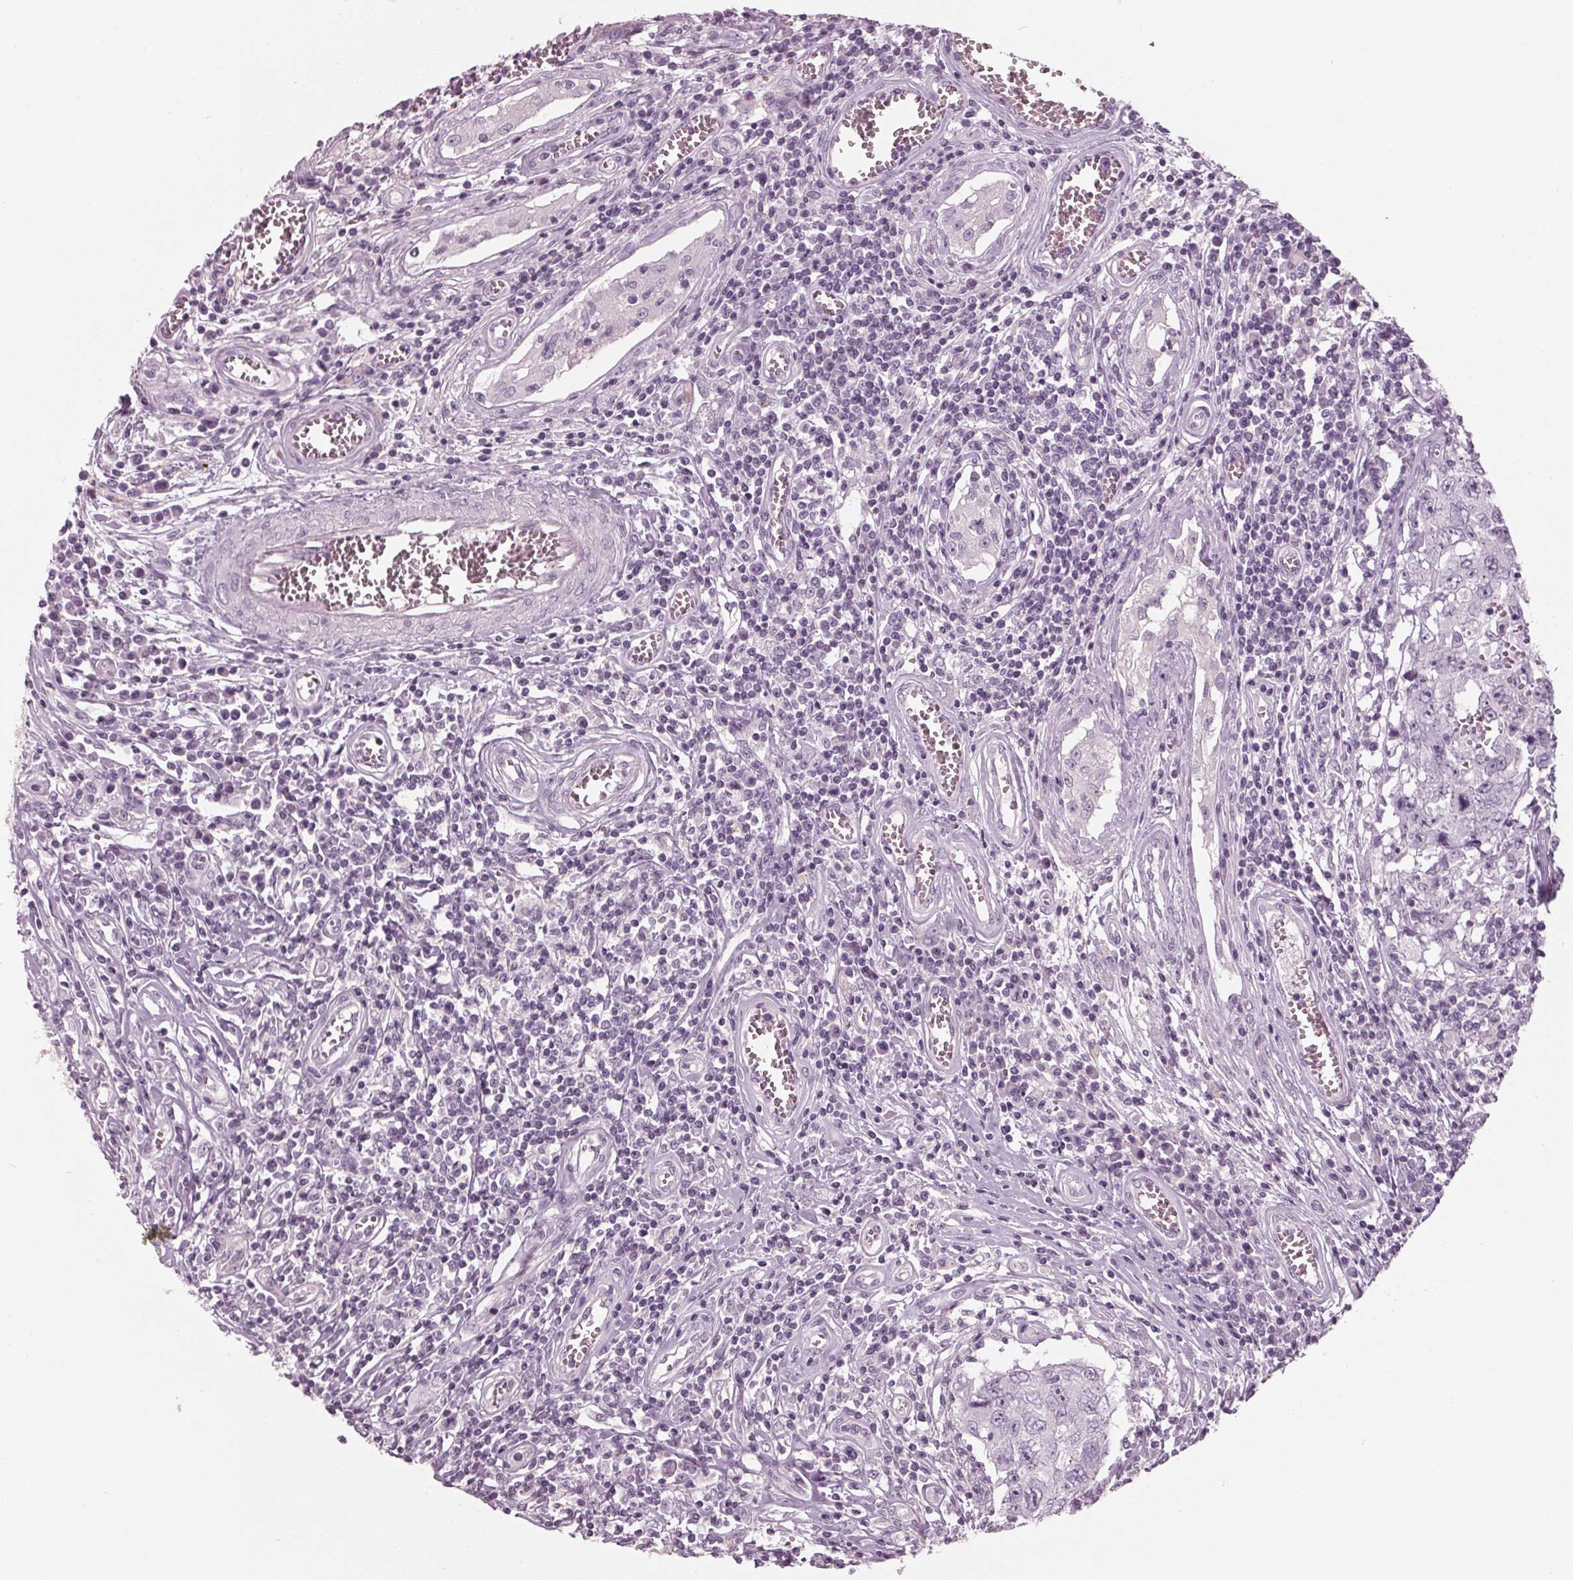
{"staining": {"intensity": "negative", "quantity": "none", "location": "none"}, "tissue": "testis cancer", "cell_type": "Tumor cells", "image_type": "cancer", "snomed": [{"axis": "morphology", "description": "Carcinoma, Embryonal, NOS"}, {"axis": "topography", "description": "Testis"}], "caption": "High magnification brightfield microscopy of testis embryonal carcinoma stained with DAB (3,3'-diaminobenzidine) (brown) and counterstained with hematoxylin (blue): tumor cells show no significant expression.", "gene": "TNNC2", "patient": {"sex": "male", "age": 36}}